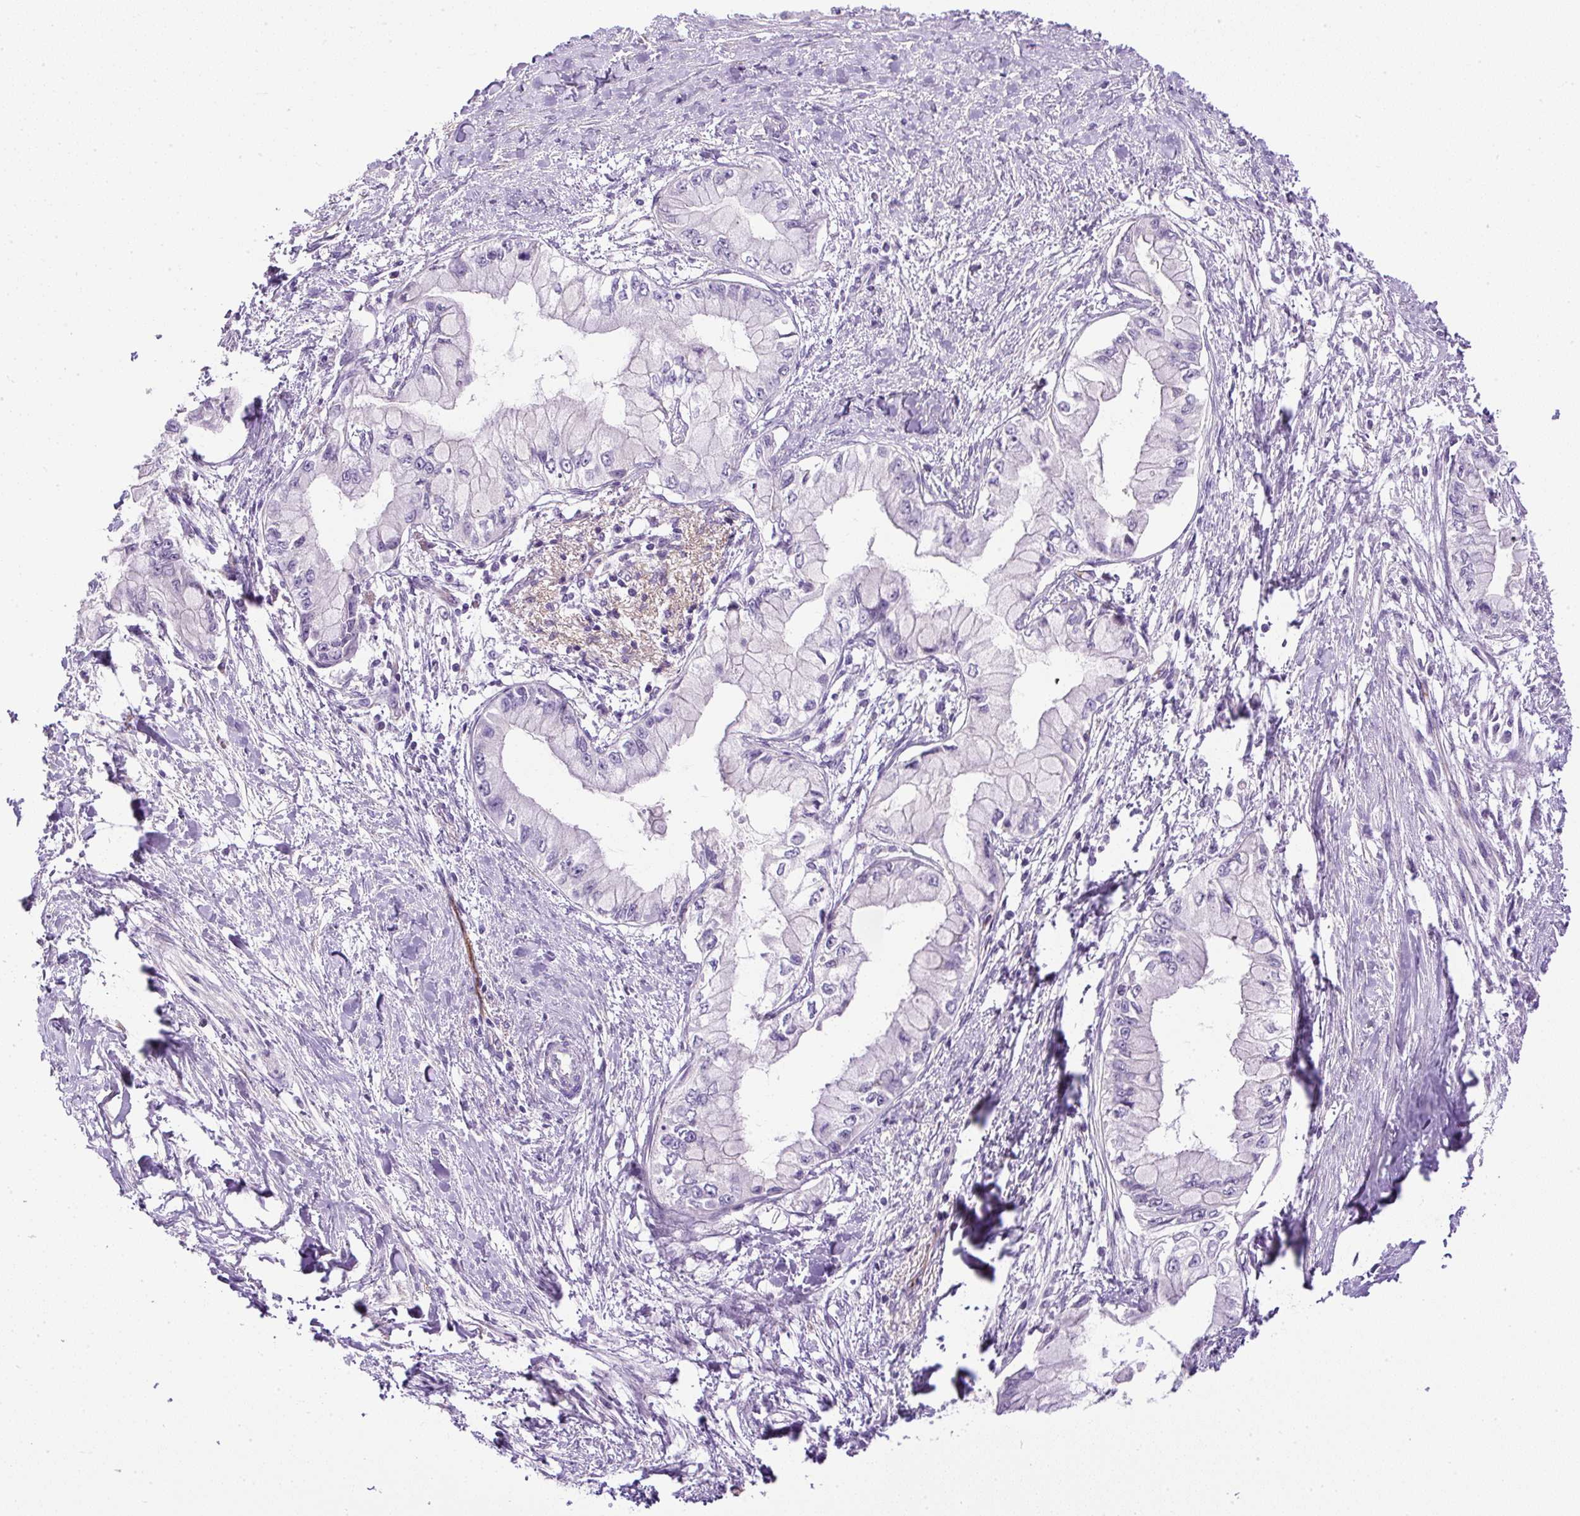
{"staining": {"intensity": "negative", "quantity": "none", "location": "none"}, "tissue": "pancreatic cancer", "cell_type": "Tumor cells", "image_type": "cancer", "snomed": [{"axis": "morphology", "description": "Adenocarcinoma, NOS"}, {"axis": "topography", "description": "Pancreas"}], "caption": "High magnification brightfield microscopy of pancreatic cancer (adenocarcinoma) stained with DAB (brown) and counterstained with hematoxylin (blue): tumor cells show no significant staining.", "gene": "LEFTY2", "patient": {"sex": "male", "age": 48}}